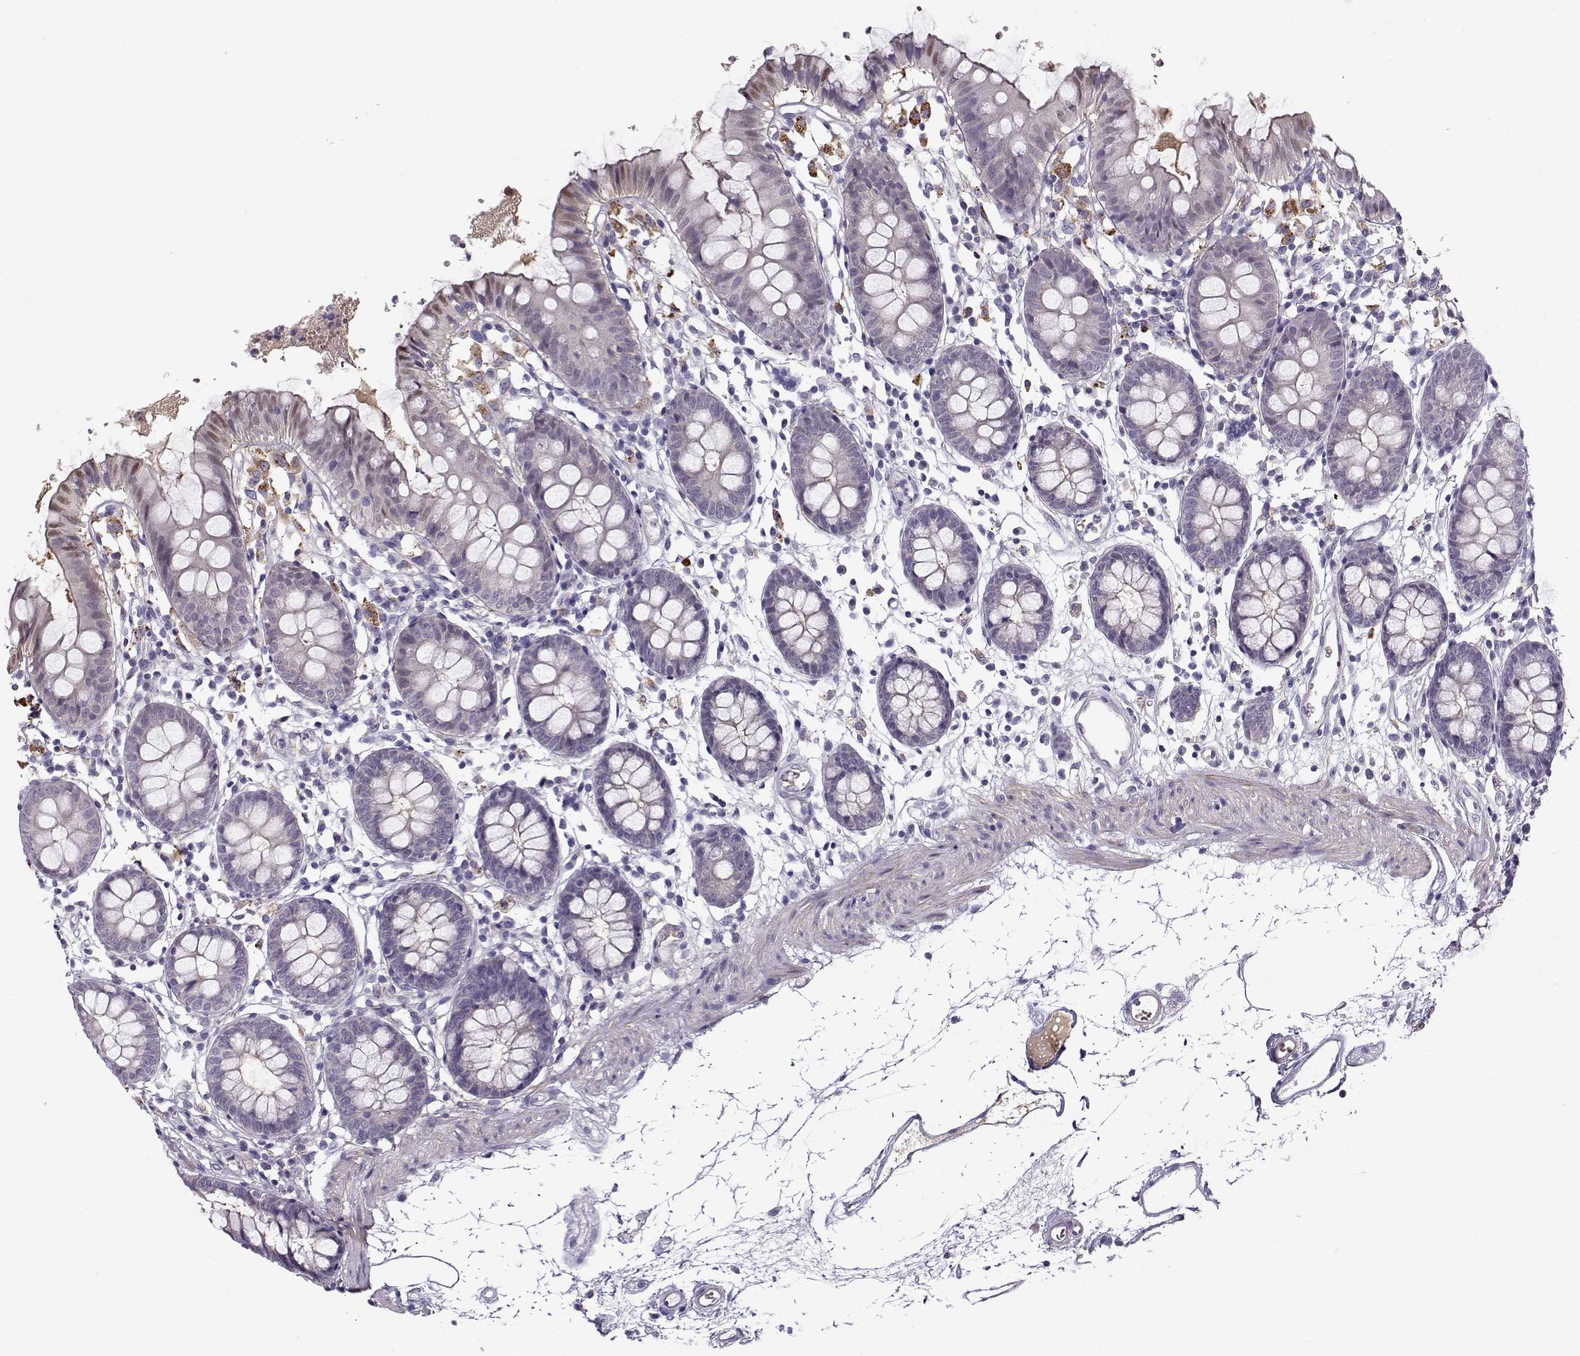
{"staining": {"intensity": "negative", "quantity": "none", "location": "none"}, "tissue": "colon", "cell_type": "Endothelial cells", "image_type": "normal", "snomed": [{"axis": "morphology", "description": "Normal tissue, NOS"}, {"axis": "topography", "description": "Colon"}], "caption": "Immunohistochemistry (IHC) image of unremarkable colon stained for a protein (brown), which reveals no staining in endothelial cells.", "gene": "UCP3", "patient": {"sex": "female", "age": 84}}